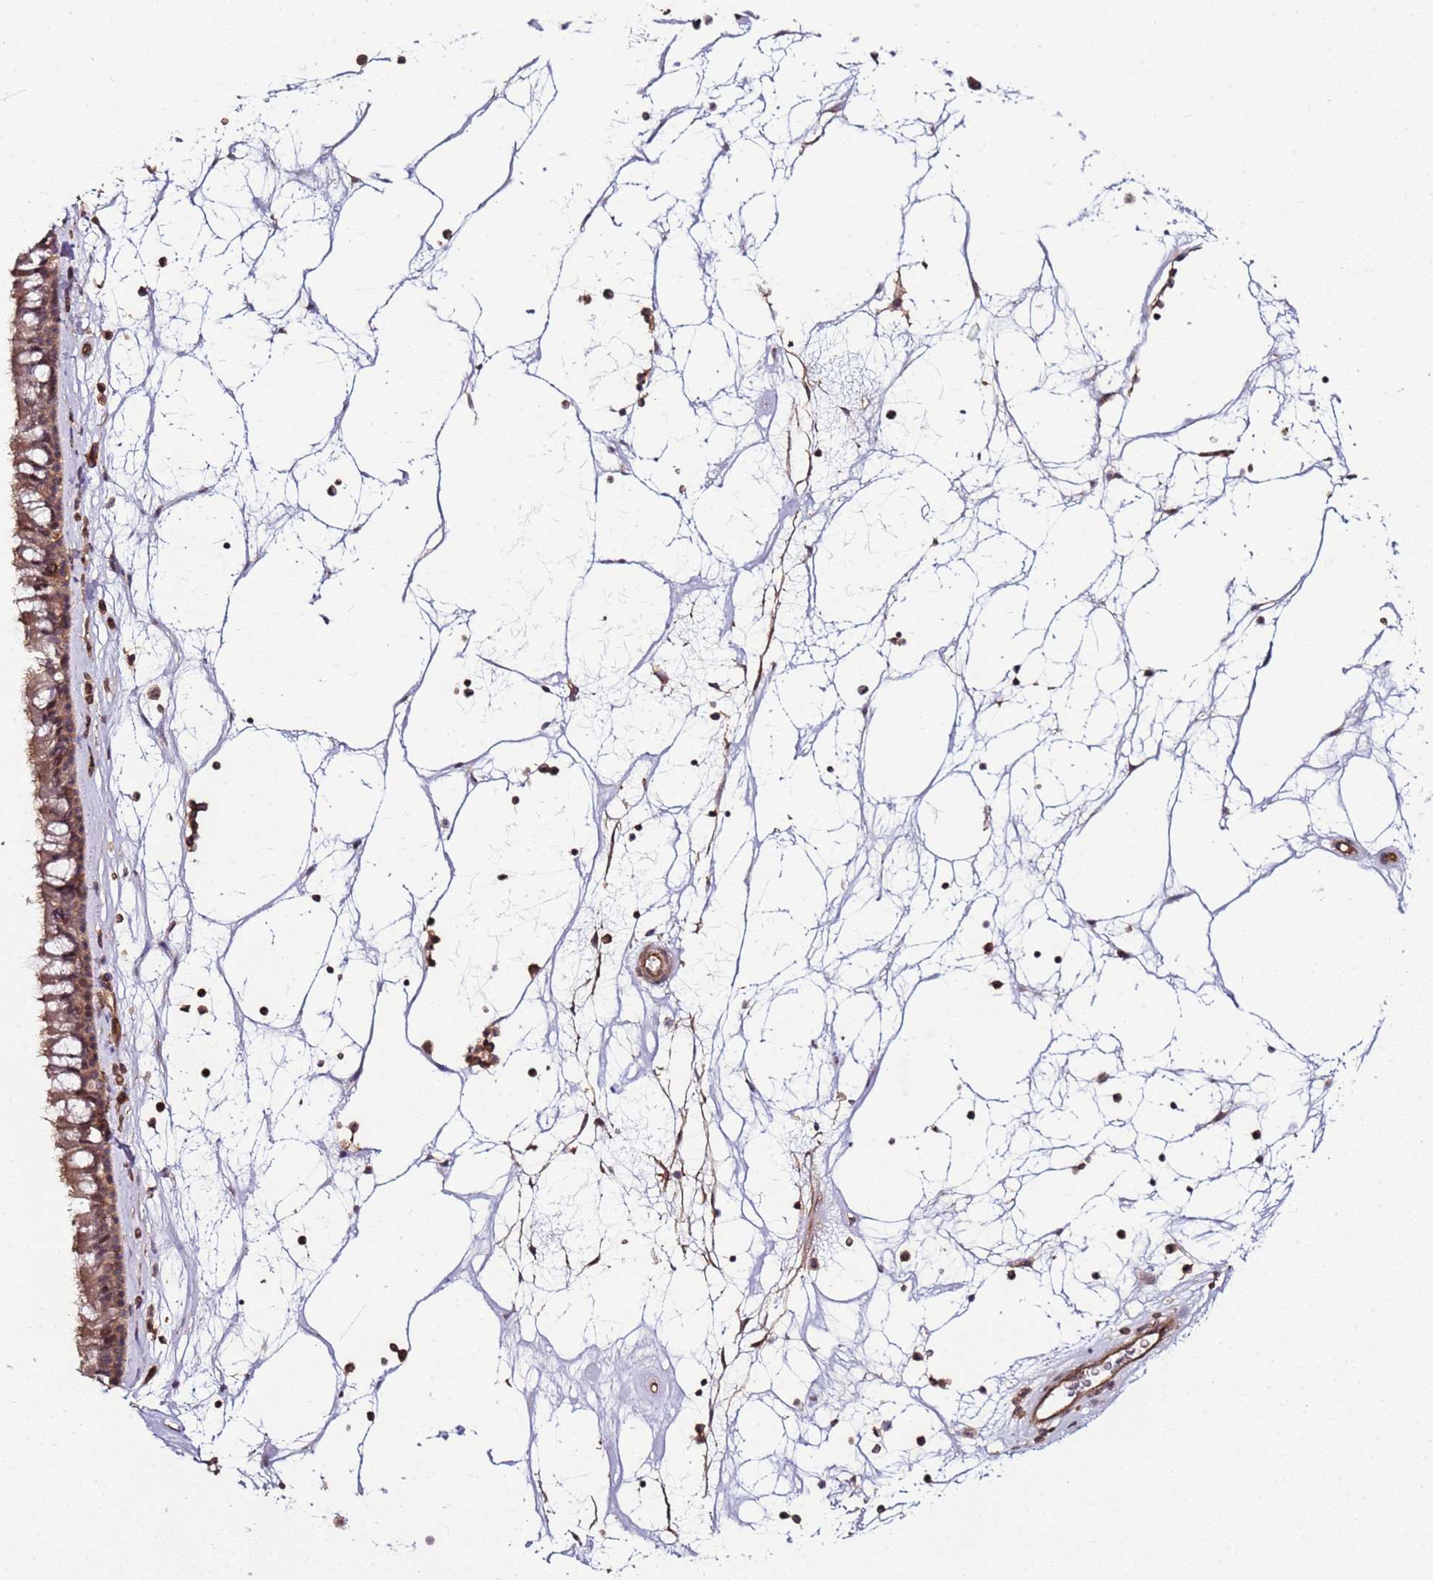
{"staining": {"intensity": "moderate", "quantity": ">75%", "location": "cytoplasmic/membranous"}, "tissue": "nasopharynx", "cell_type": "Respiratory epithelial cells", "image_type": "normal", "snomed": [{"axis": "morphology", "description": "Normal tissue, NOS"}, {"axis": "topography", "description": "Nasopharynx"}], "caption": "Protein expression by immunohistochemistry demonstrates moderate cytoplasmic/membranous positivity in about >75% of respiratory epithelial cells in unremarkable nasopharynx. The protein of interest is shown in brown color, while the nuclei are stained blue.", "gene": "CCNYL1", "patient": {"sex": "male", "age": 64}}